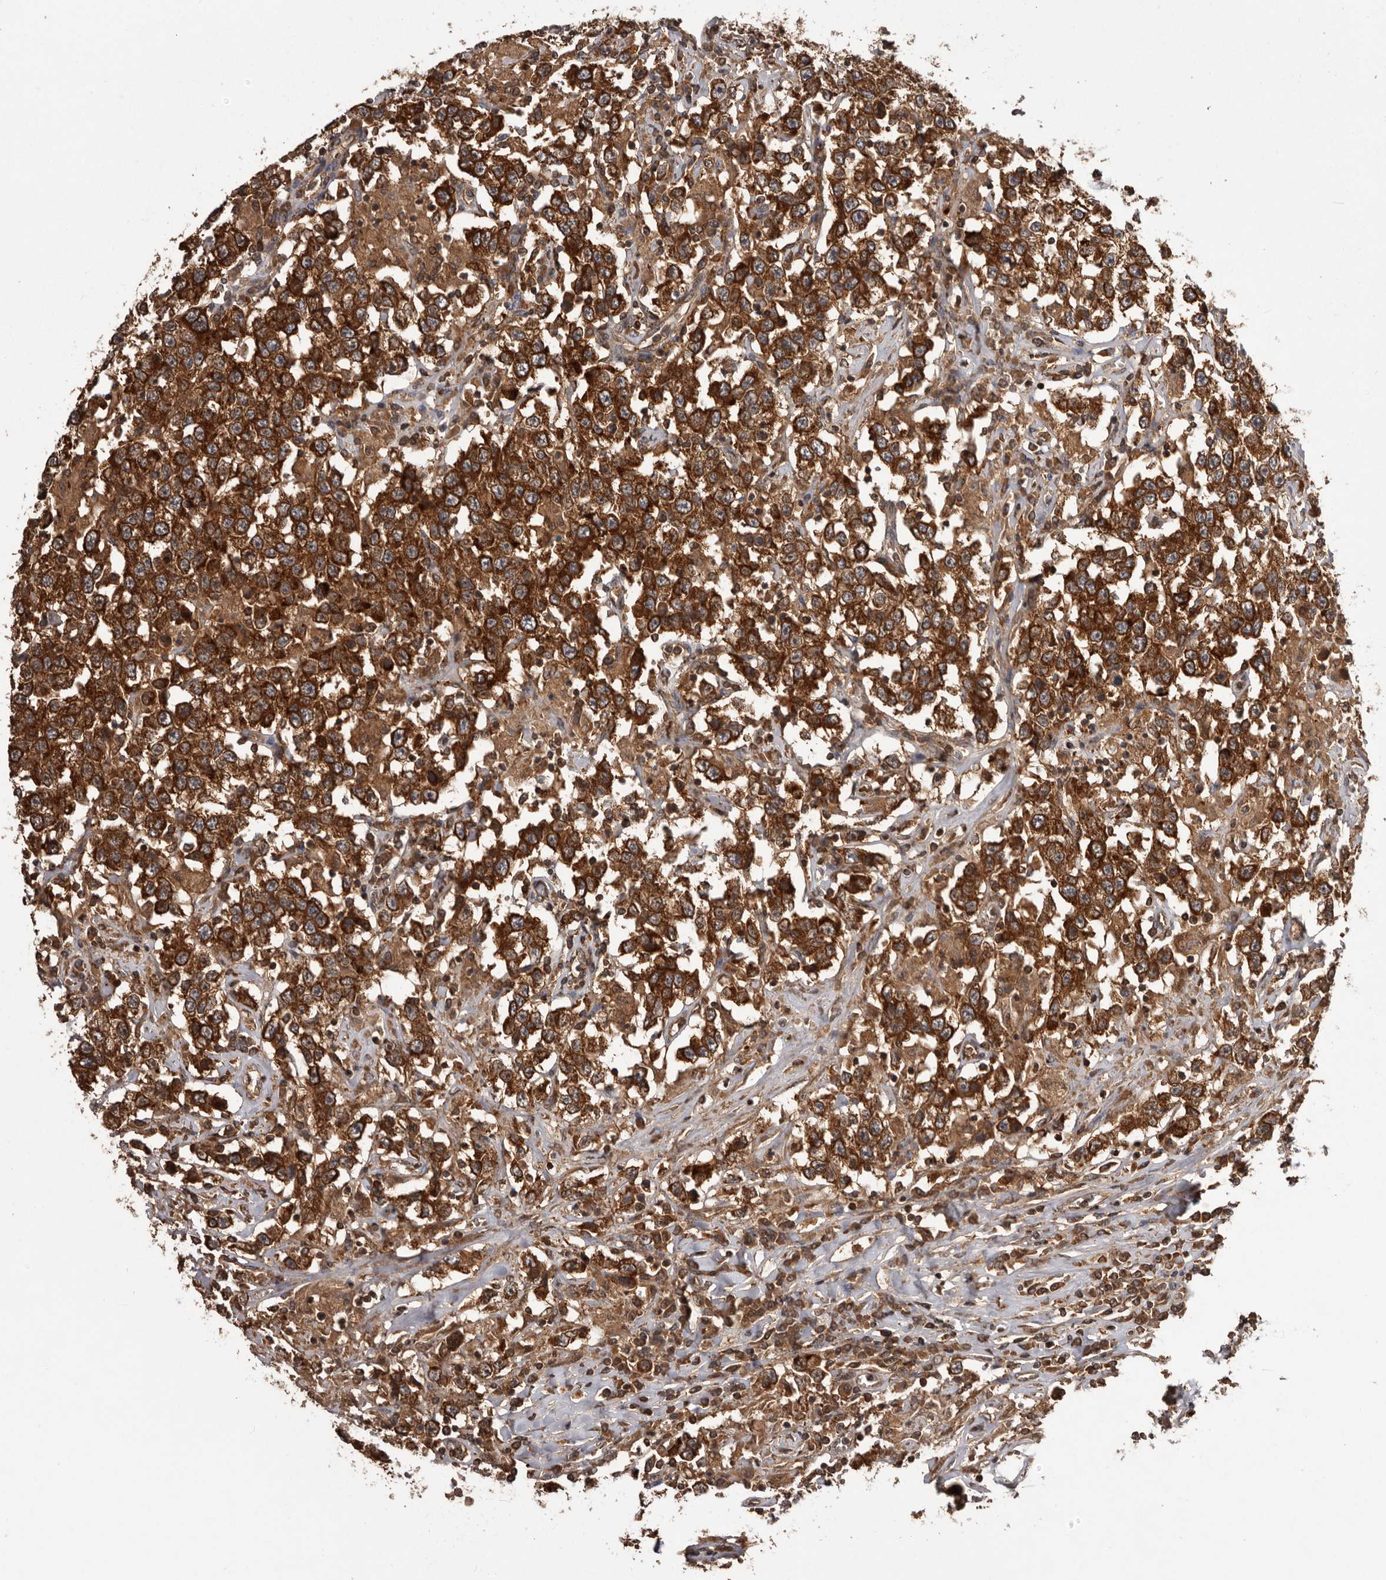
{"staining": {"intensity": "strong", "quantity": ">75%", "location": "cytoplasmic/membranous"}, "tissue": "testis cancer", "cell_type": "Tumor cells", "image_type": "cancer", "snomed": [{"axis": "morphology", "description": "Seminoma, NOS"}, {"axis": "topography", "description": "Testis"}], "caption": "Strong cytoplasmic/membranous staining for a protein is seen in about >75% of tumor cells of seminoma (testis) using IHC.", "gene": "SLC22A3", "patient": {"sex": "male", "age": 41}}